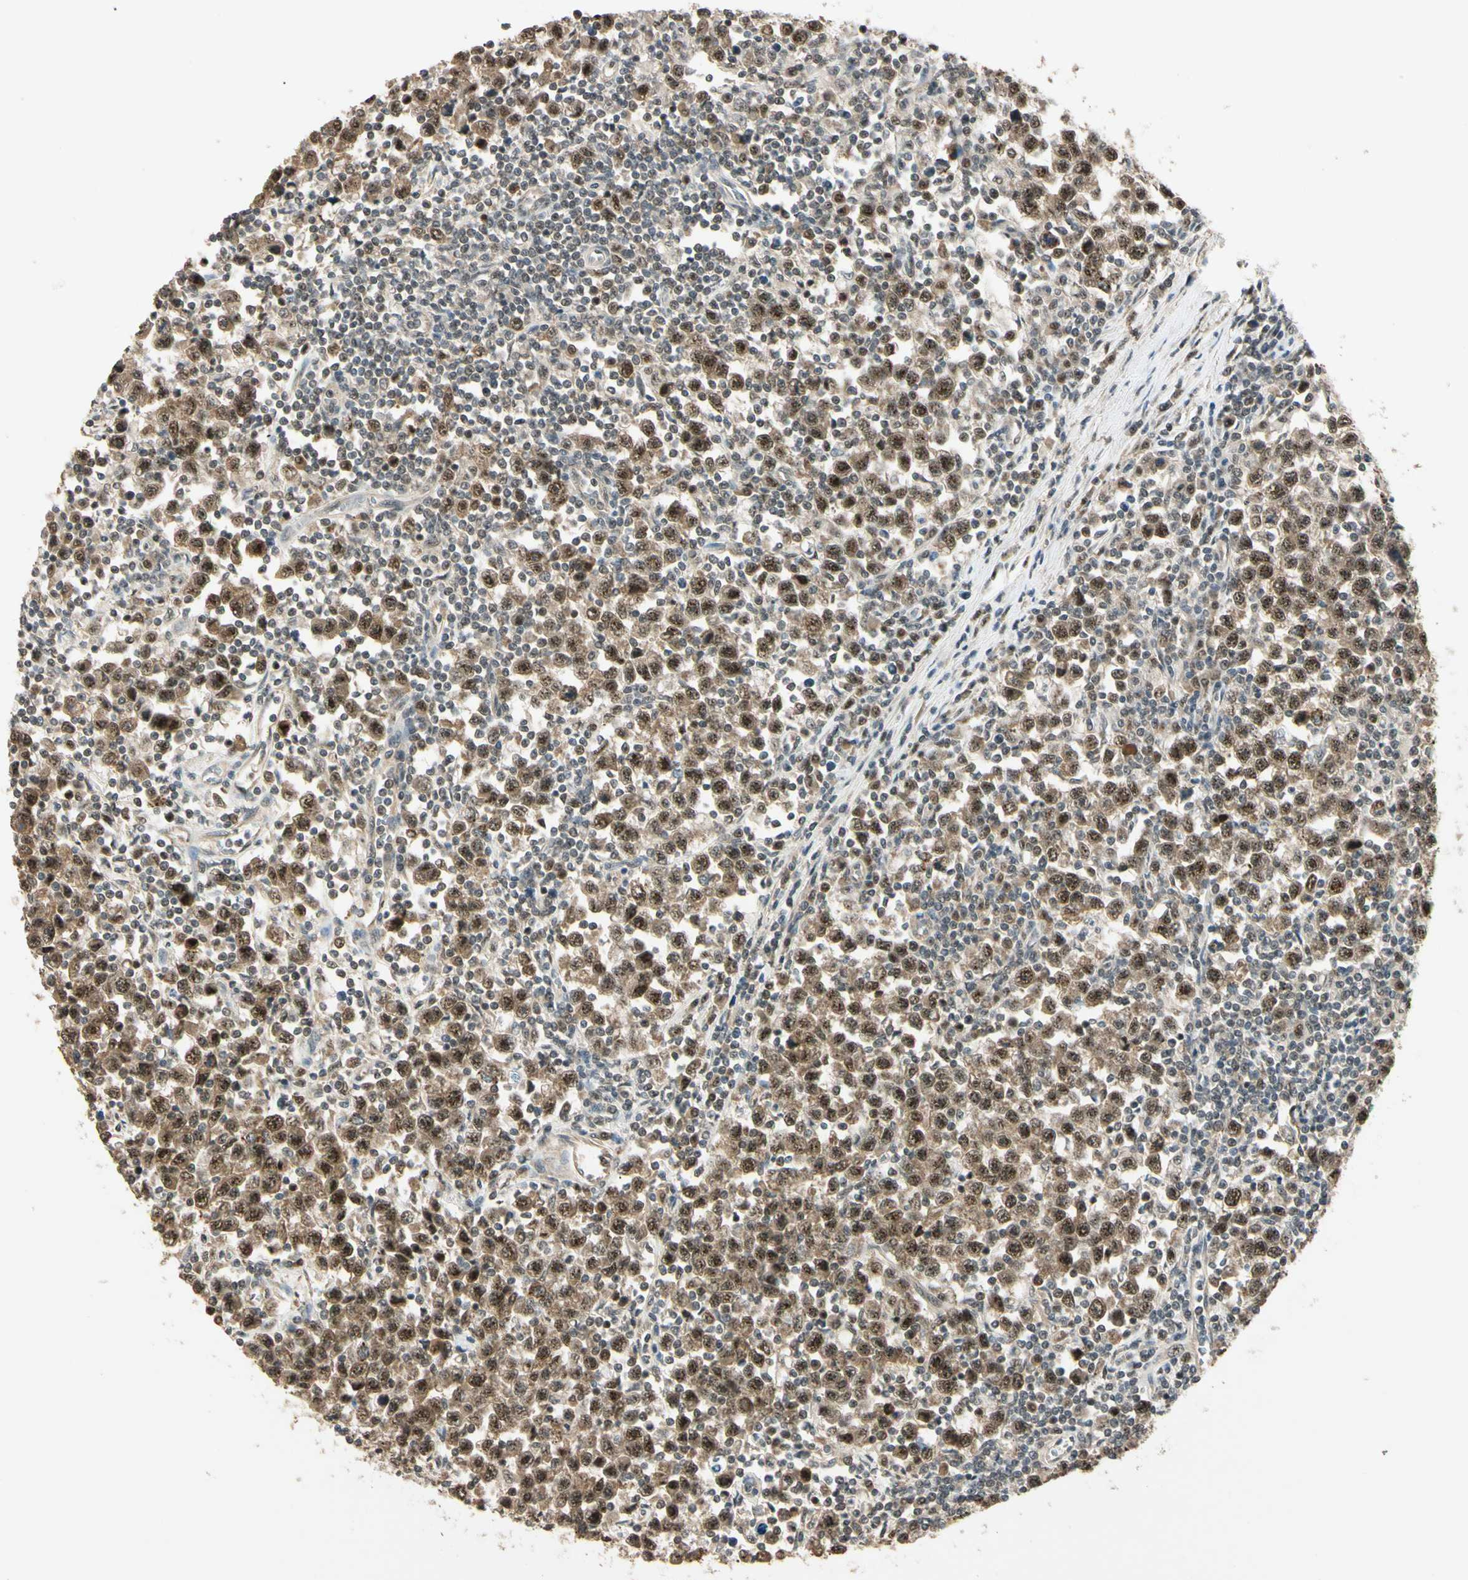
{"staining": {"intensity": "moderate", "quantity": ">75%", "location": "cytoplasmic/membranous,nuclear"}, "tissue": "testis cancer", "cell_type": "Tumor cells", "image_type": "cancer", "snomed": [{"axis": "morphology", "description": "Seminoma, NOS"}, {"axis": "topography", "description": "Testis"}], "caption": "This is an image of IHC staining of seminoma (testis), which shows moderate staining in the cytoplasmic/membranous and nuclear of tumor cells.", "gene": "MCPH1", "patient": {"sex": "male", "age": 43}}